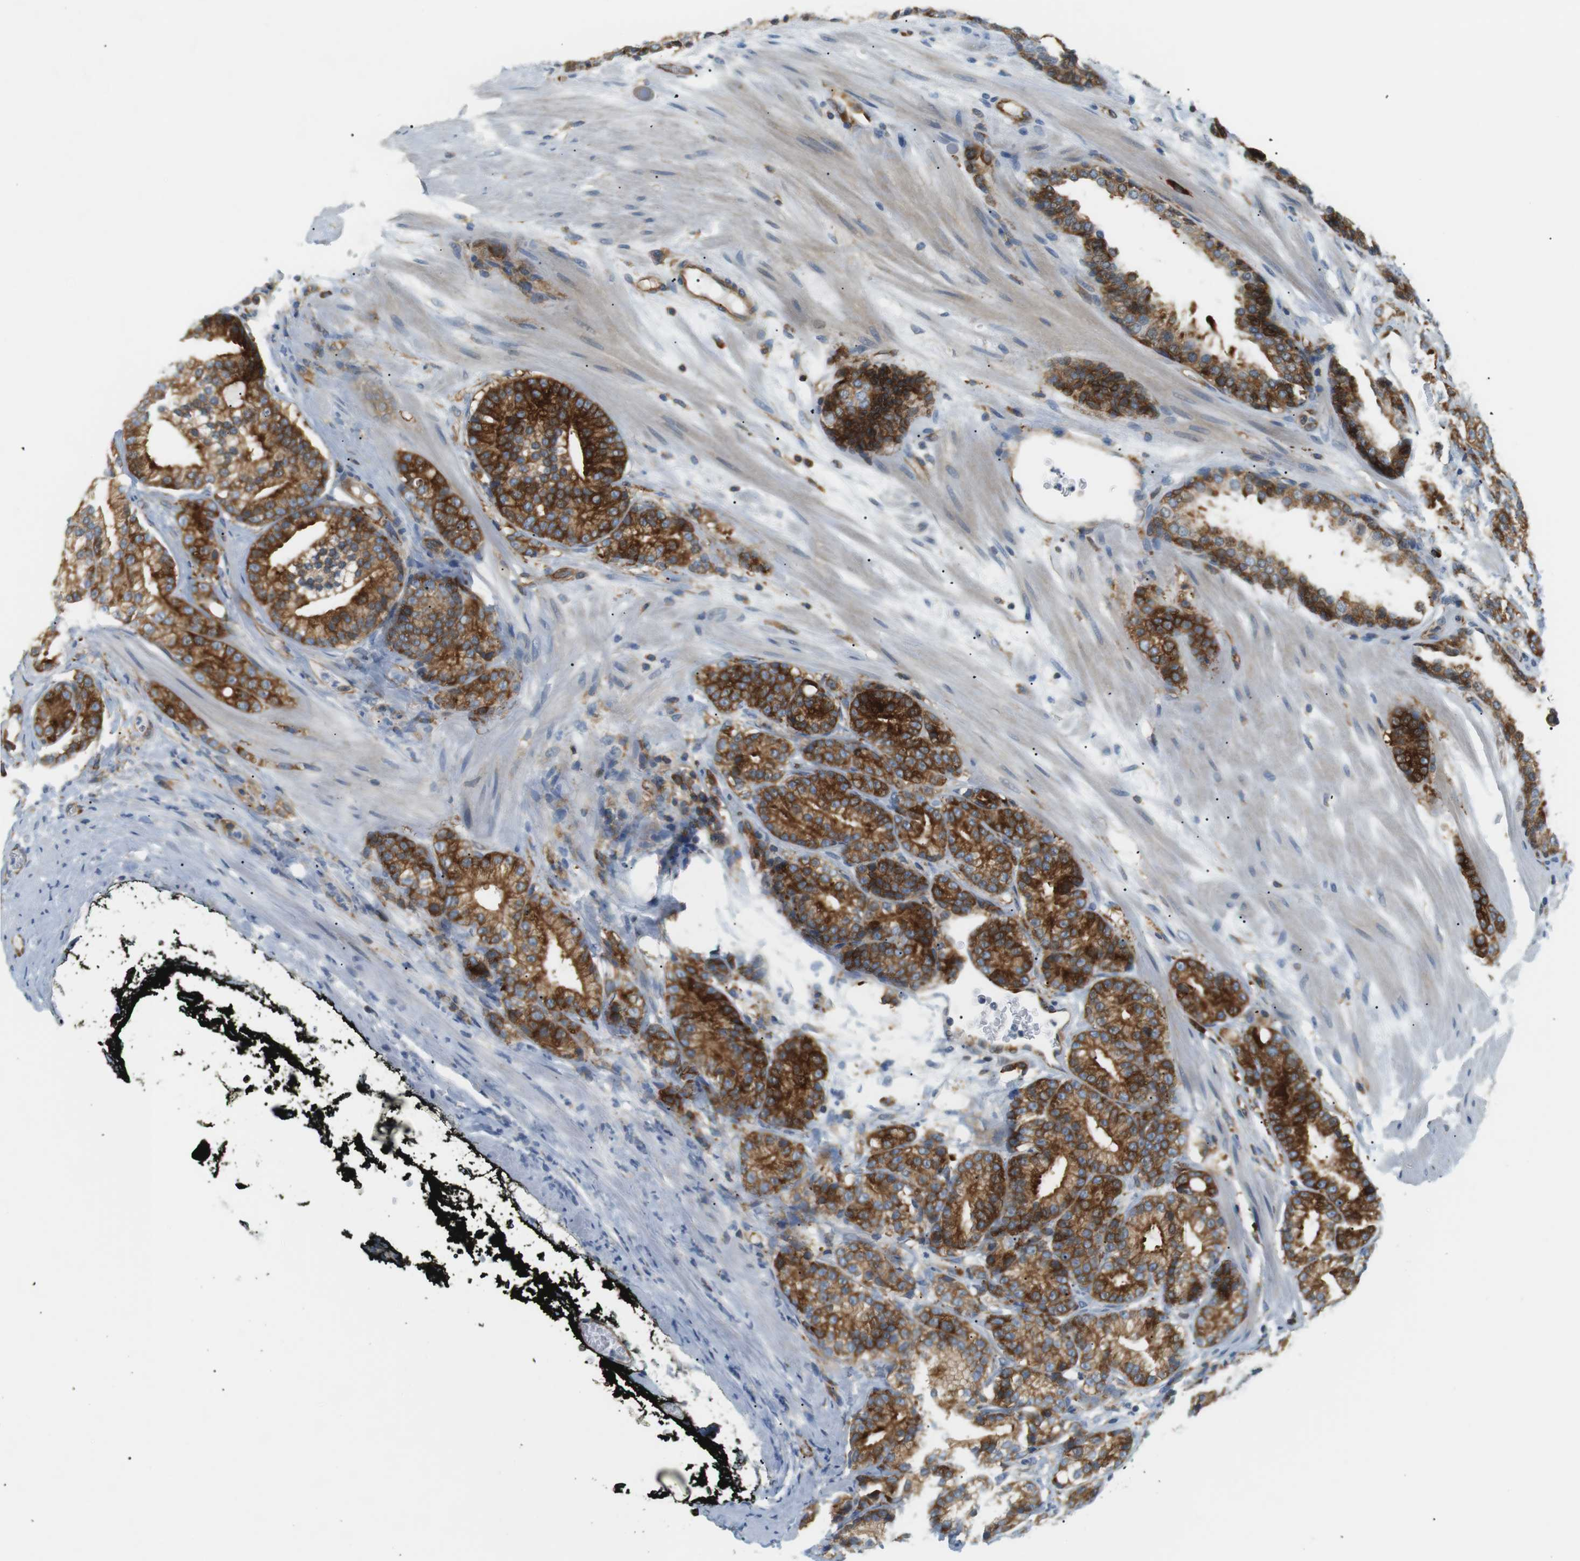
{"staining": {"intensity": "strong", "quantity": ">75%", "location": "cytoplasmic/membranous"}, "tissue": "prostate cancer", "cell_type": "Tumor cells", "image_type": "cancer", "snomed": [{"axis": "morphology", "description": "Adenocarcinoma, High grade"}, {"axis": "topography", "description": "Prostate"}], "caption": "Prostate cancer stained with a protein marker exhibits strong staining in tumor cells.", "gene": "TMEM200A", "patient": {"sex": "male", "age": 61}}